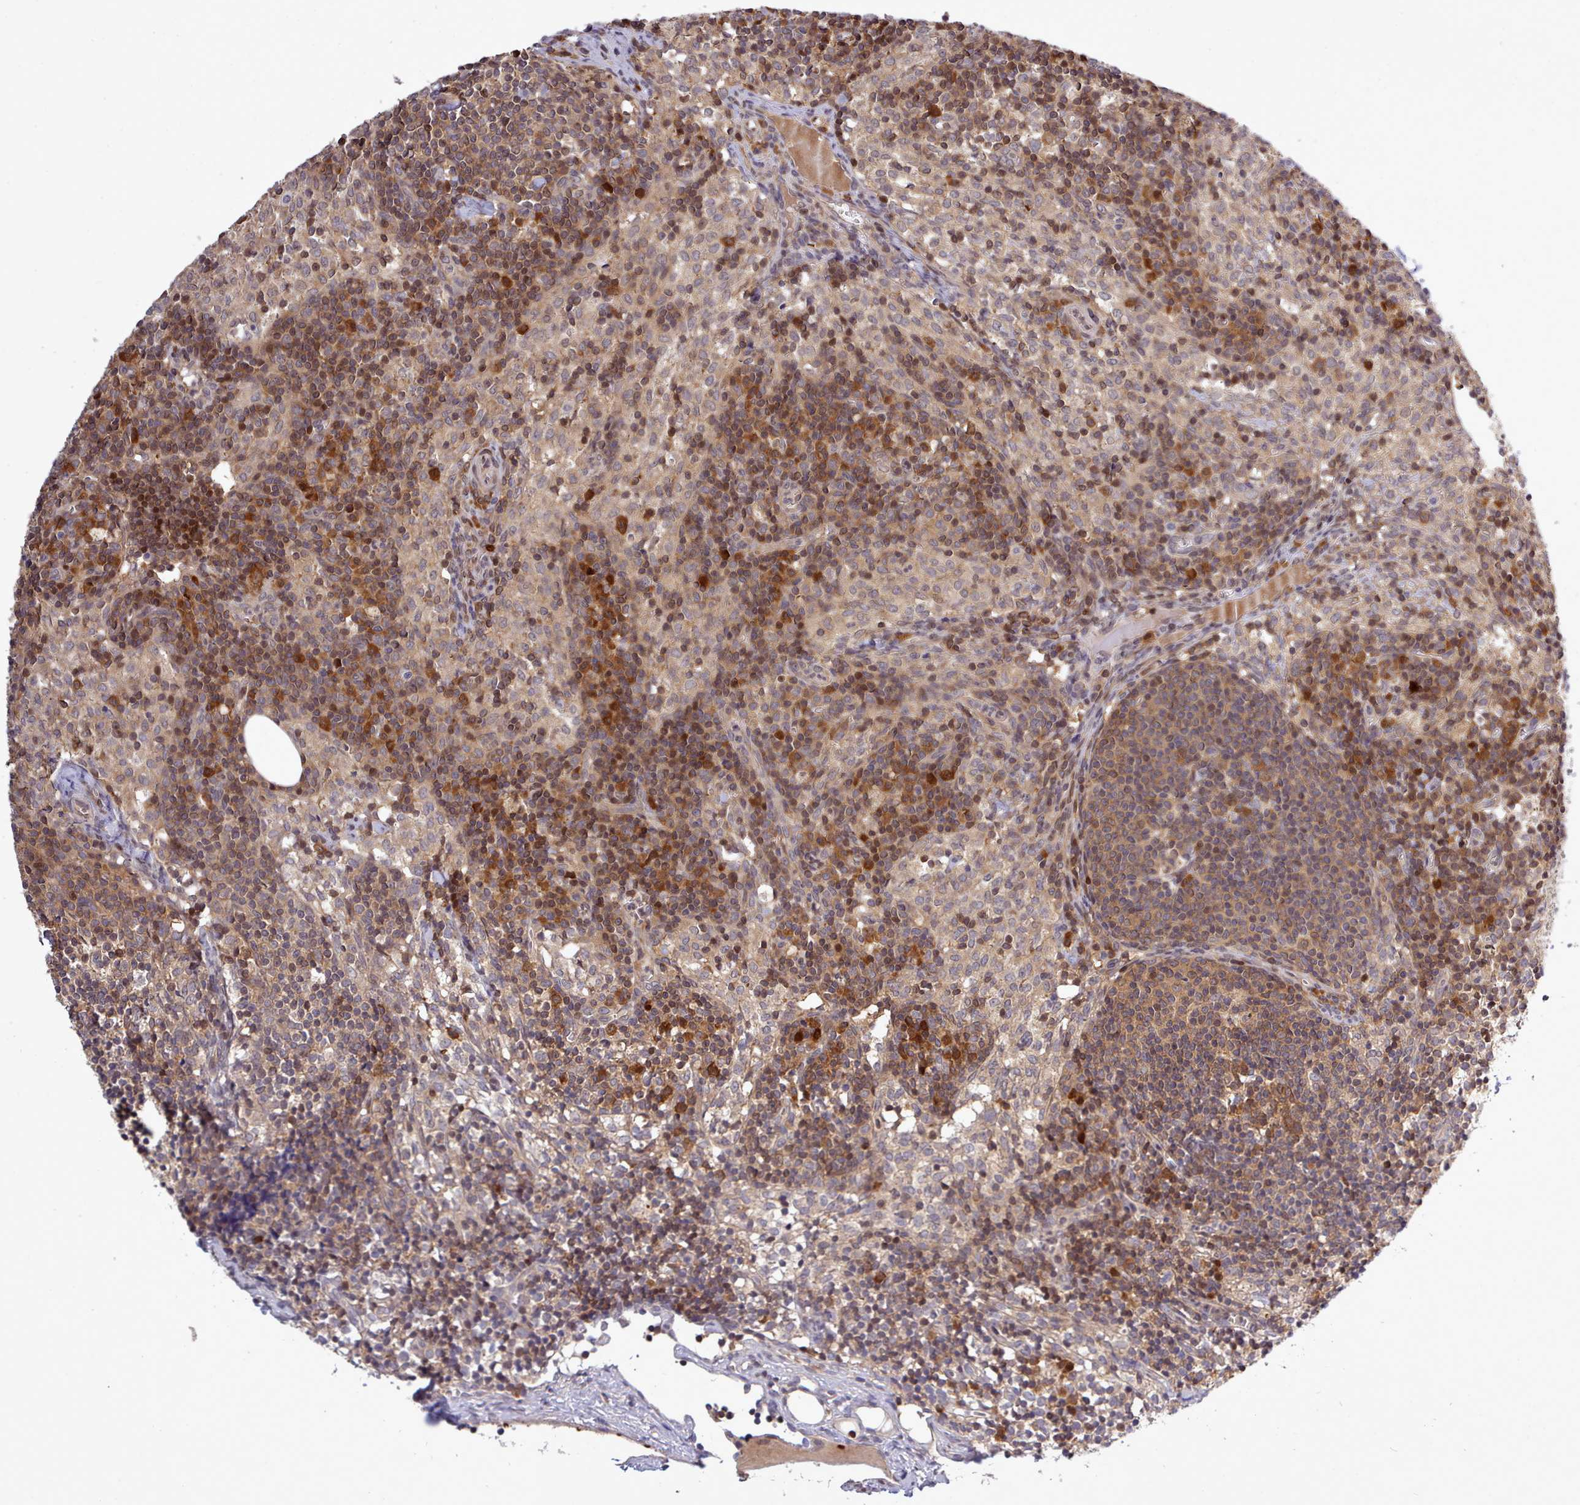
{"staining": {"intensity": "strong", "quantity": ">75%", "location": "cytoplasmic/membranous"}, "tissue": "lymph node", "cell_type": "Germinal center cells", "image_type": "normal", "snomed": [{"axis": "morphology", "description": "Normal tissue, NOS"}, {"axis": "topography", "description": "Lymph node"}], "caption": "Protein expression analysis of unremarkable human lymph node reveals strong cytoplasmic/membranous staining in about >75% of germinal center cells. Nuclei are stained in blue.", "gene": "UBE2G1", "patient": {"sex": "female", "age": 30}}